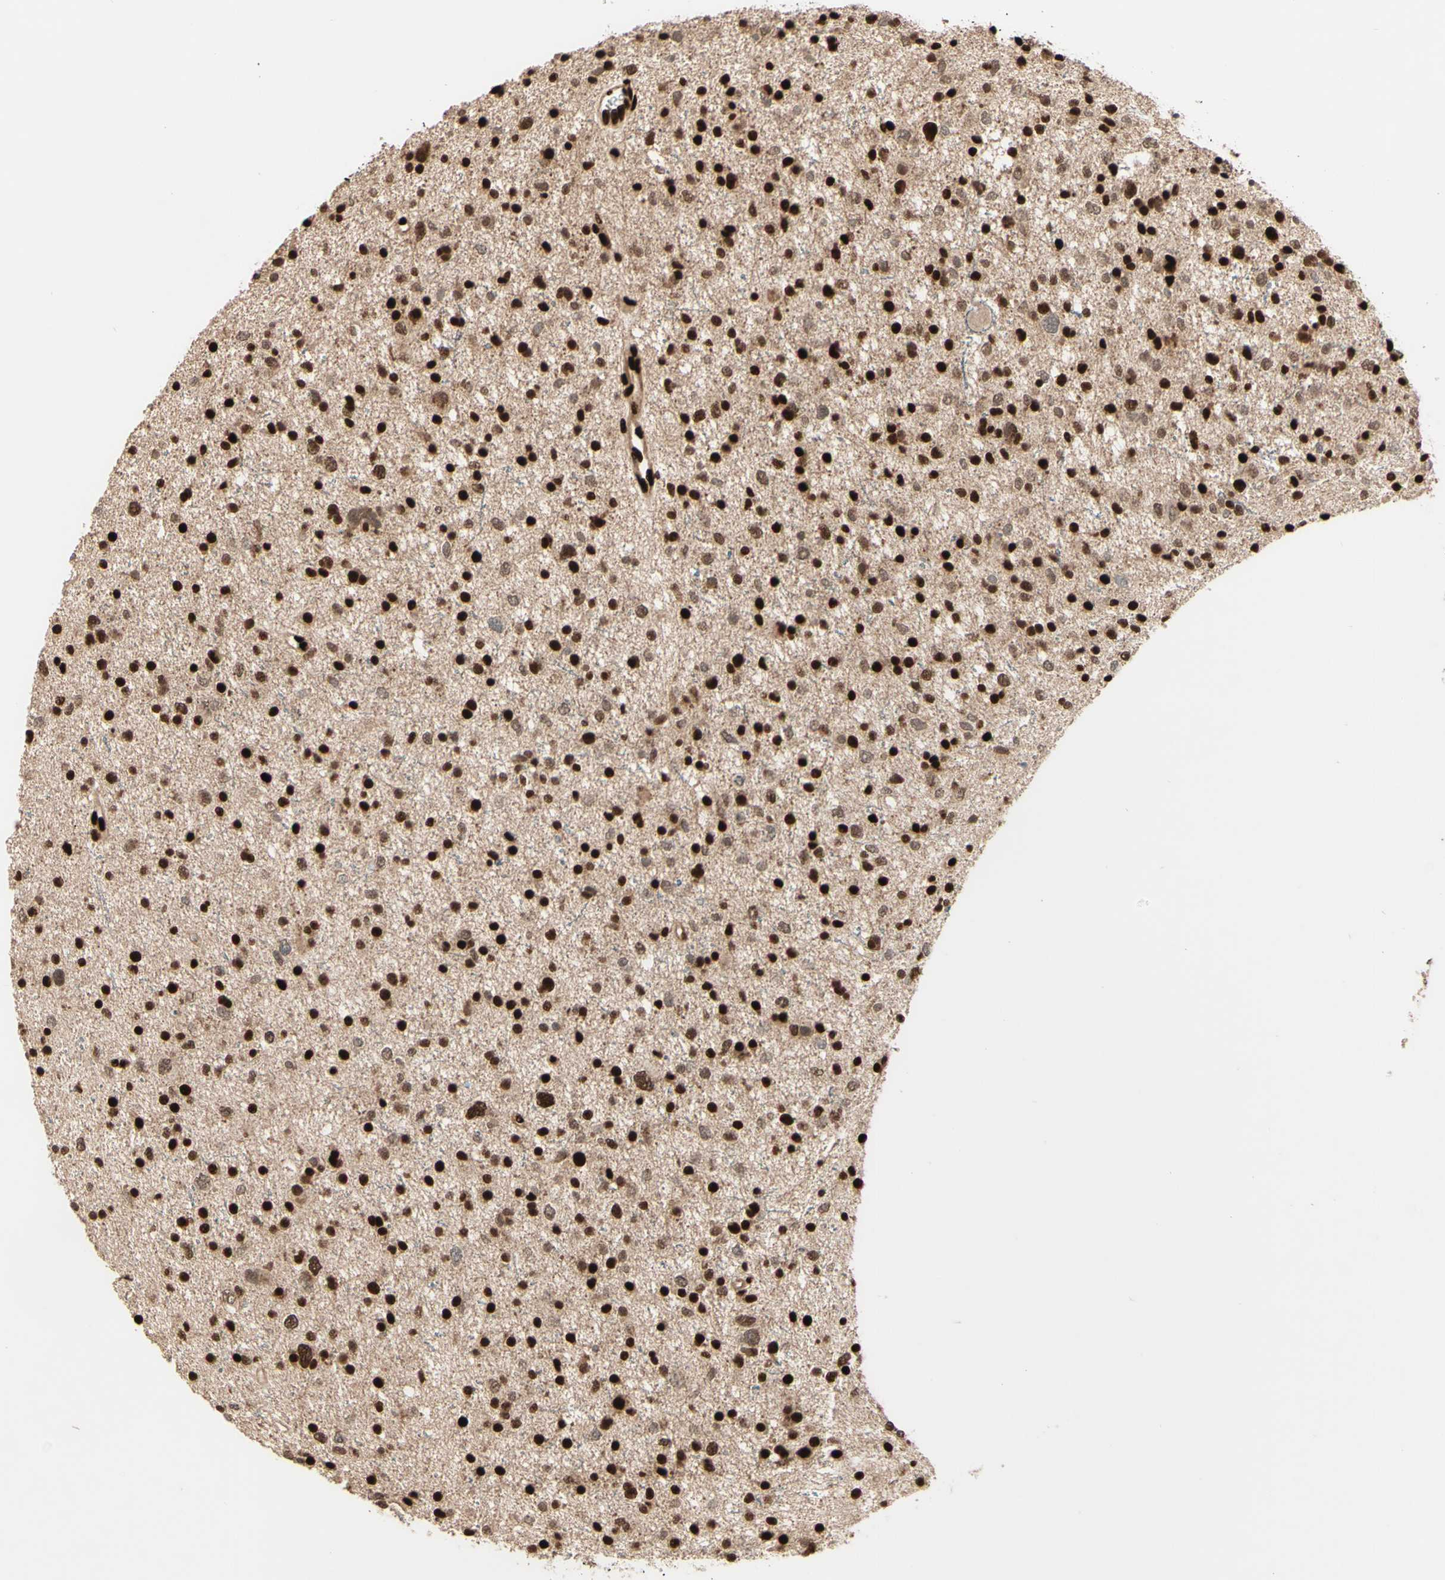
{"staining": {"intensity": "strong", "quantity": ">75%", "location": "nuclear"}, "tissue": "glioma", "cell_type": "Tumor cells", "image_type": "cancer", "snomed": [{"axis": "morphology", "description": "Glioma, malignant, Low grade"}, {"axis": "topography", "description": "Brain"}], "caption": "Immunohistochemical staining of low-grade glioma (malignant) reveals high levels of strong nuclear staining in approximately >75% of tumor cells. (DAB (3,3'-diaminobenzidine) = brown stain, brightfield microscopy at high magnification).", "gene": "NR3C1", "patient": {"sex": "female", "age": 37}}